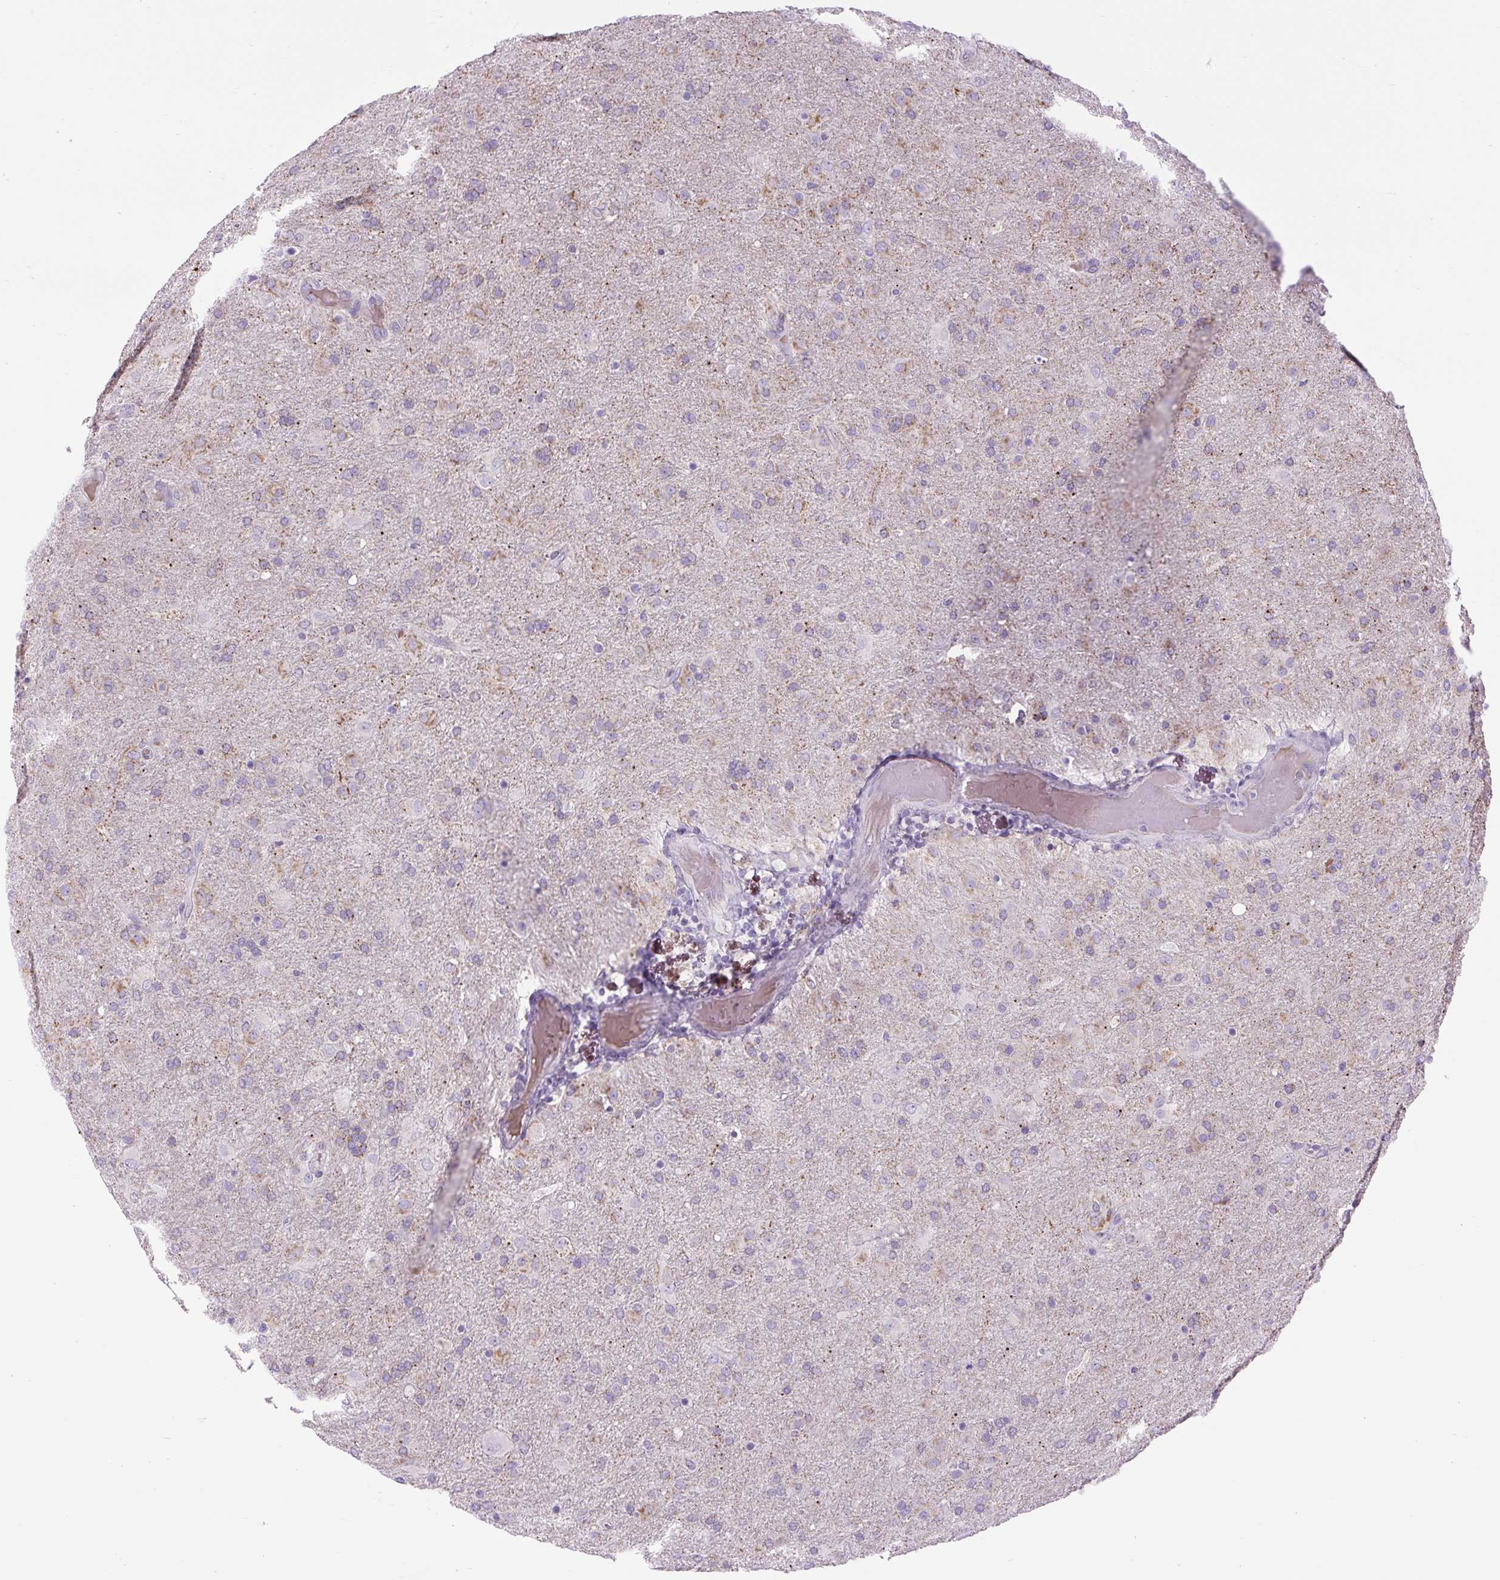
{"staining": {"intensity": "weak", "quantity": "25%-75%", "location": "cytoplasmic/membranous"}, "tissue": "glioma", "cell_type": "Tumor cells", "image_type": "cancer", "snomed": [{"axis": "morphology", "description": "Glioma, malignant, Low grade"}, {"axis": "topography", "description": "Brain"}], "caption": "Immunohistochemistry micrograph of glioma stained for a protein (brown), which reveals low levels of weak cytoplasmic/membranous staining in about 25%-75% of tumor cells.", "gene": "SCO2", "patient": {"sex": "male", "age": 65}}